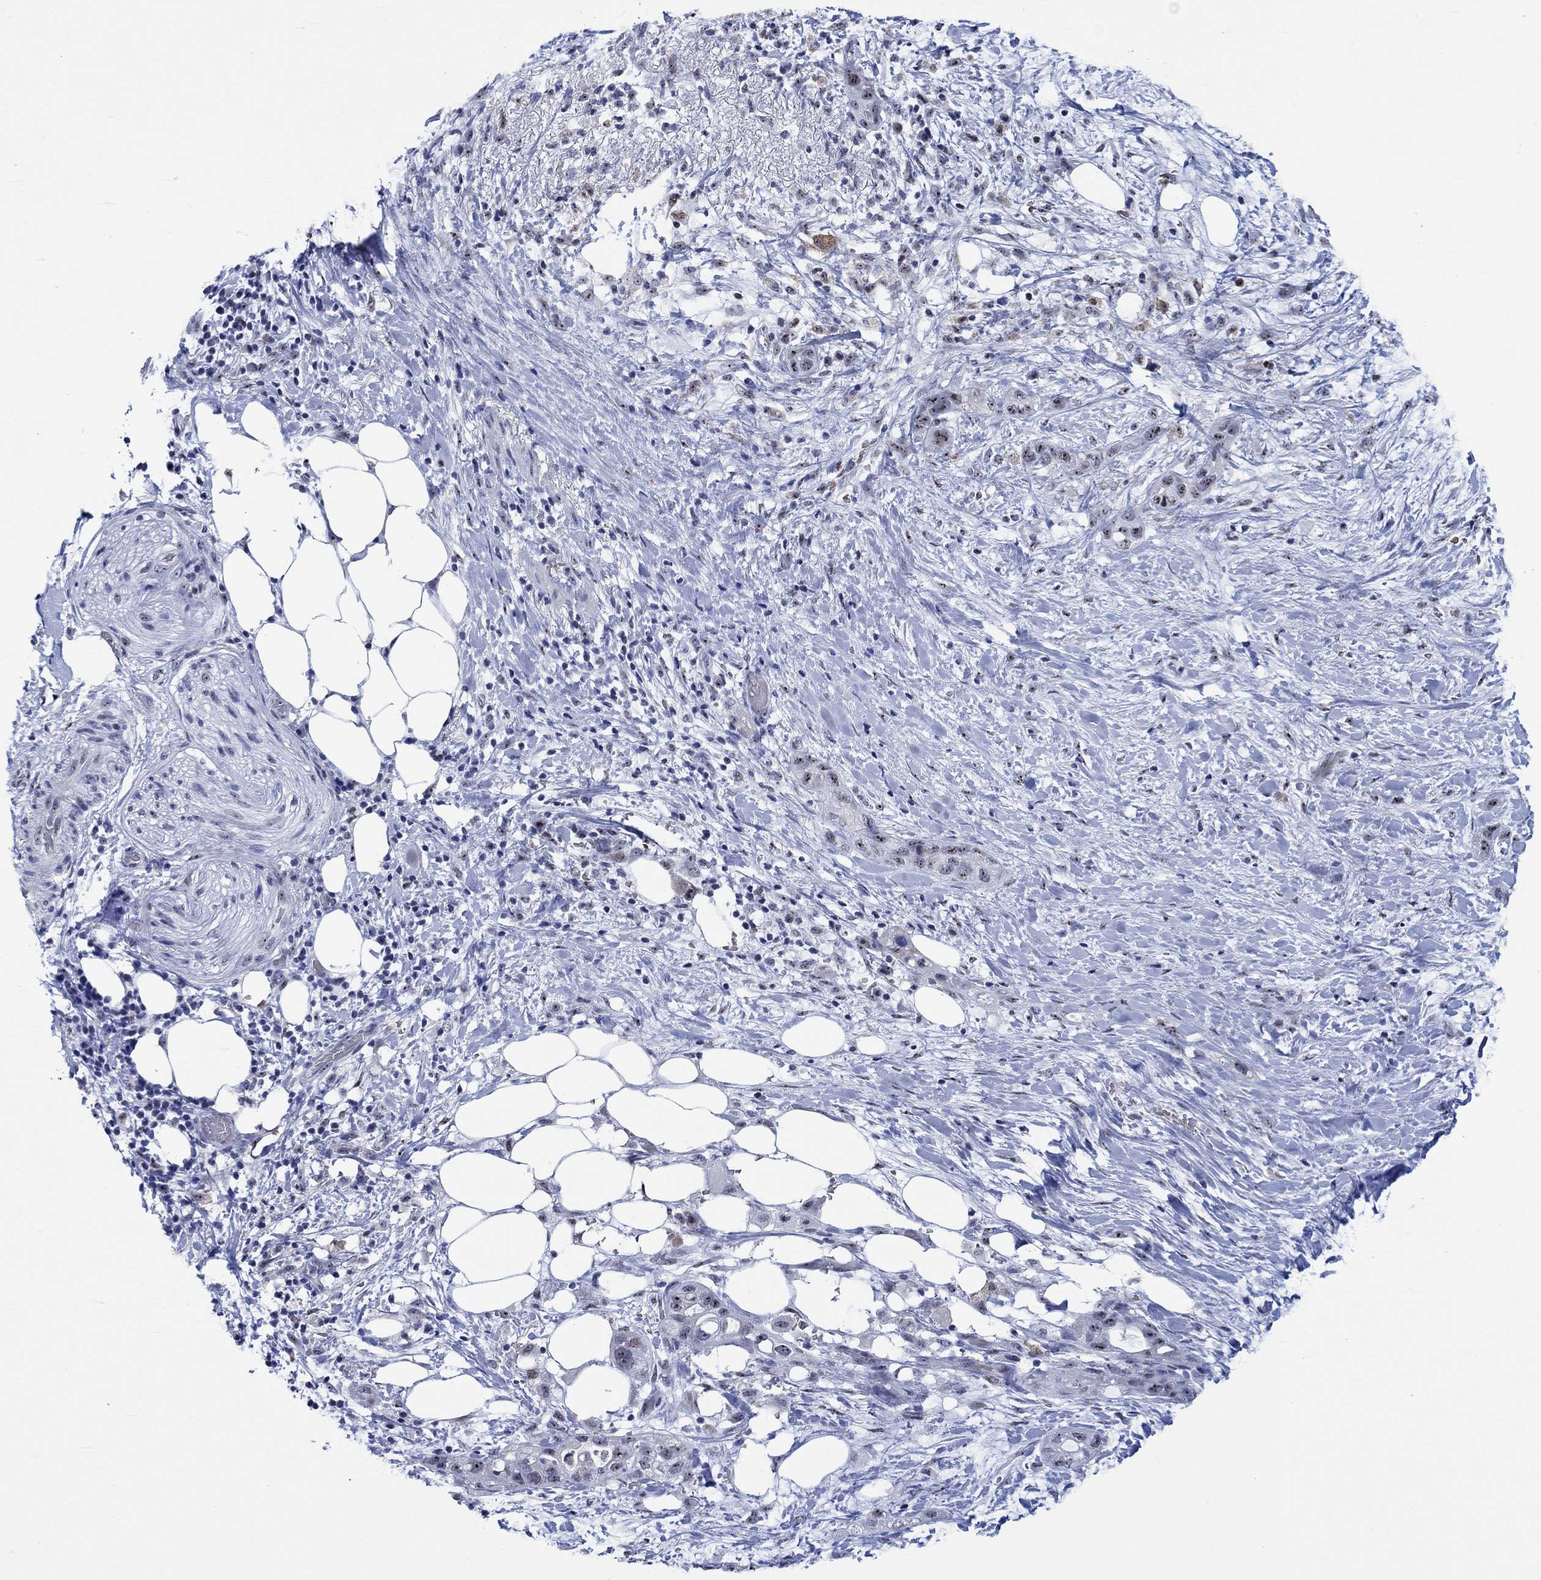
{"staining": {"intensity": "strong", "quantity": "25%-75%", "location": "nuclear"}, "tissue": "pancreatic cancer", "cell_type": "Tumor cells", "image_type": "cancer", "snomed": [{"axis": "morphology", "description": "Adenocarcinoma, NOS"}, {"axis": "topography", "description": "Pancreas"}], "caption": "Protein analysis of adenocarcinoma (pancreatic) tissue exhibits strong nuclear positivity in approximately 25%-75% of tumor cells.", "gene": "ZNF446", "patient": {"sex": "female", "age": 72}}